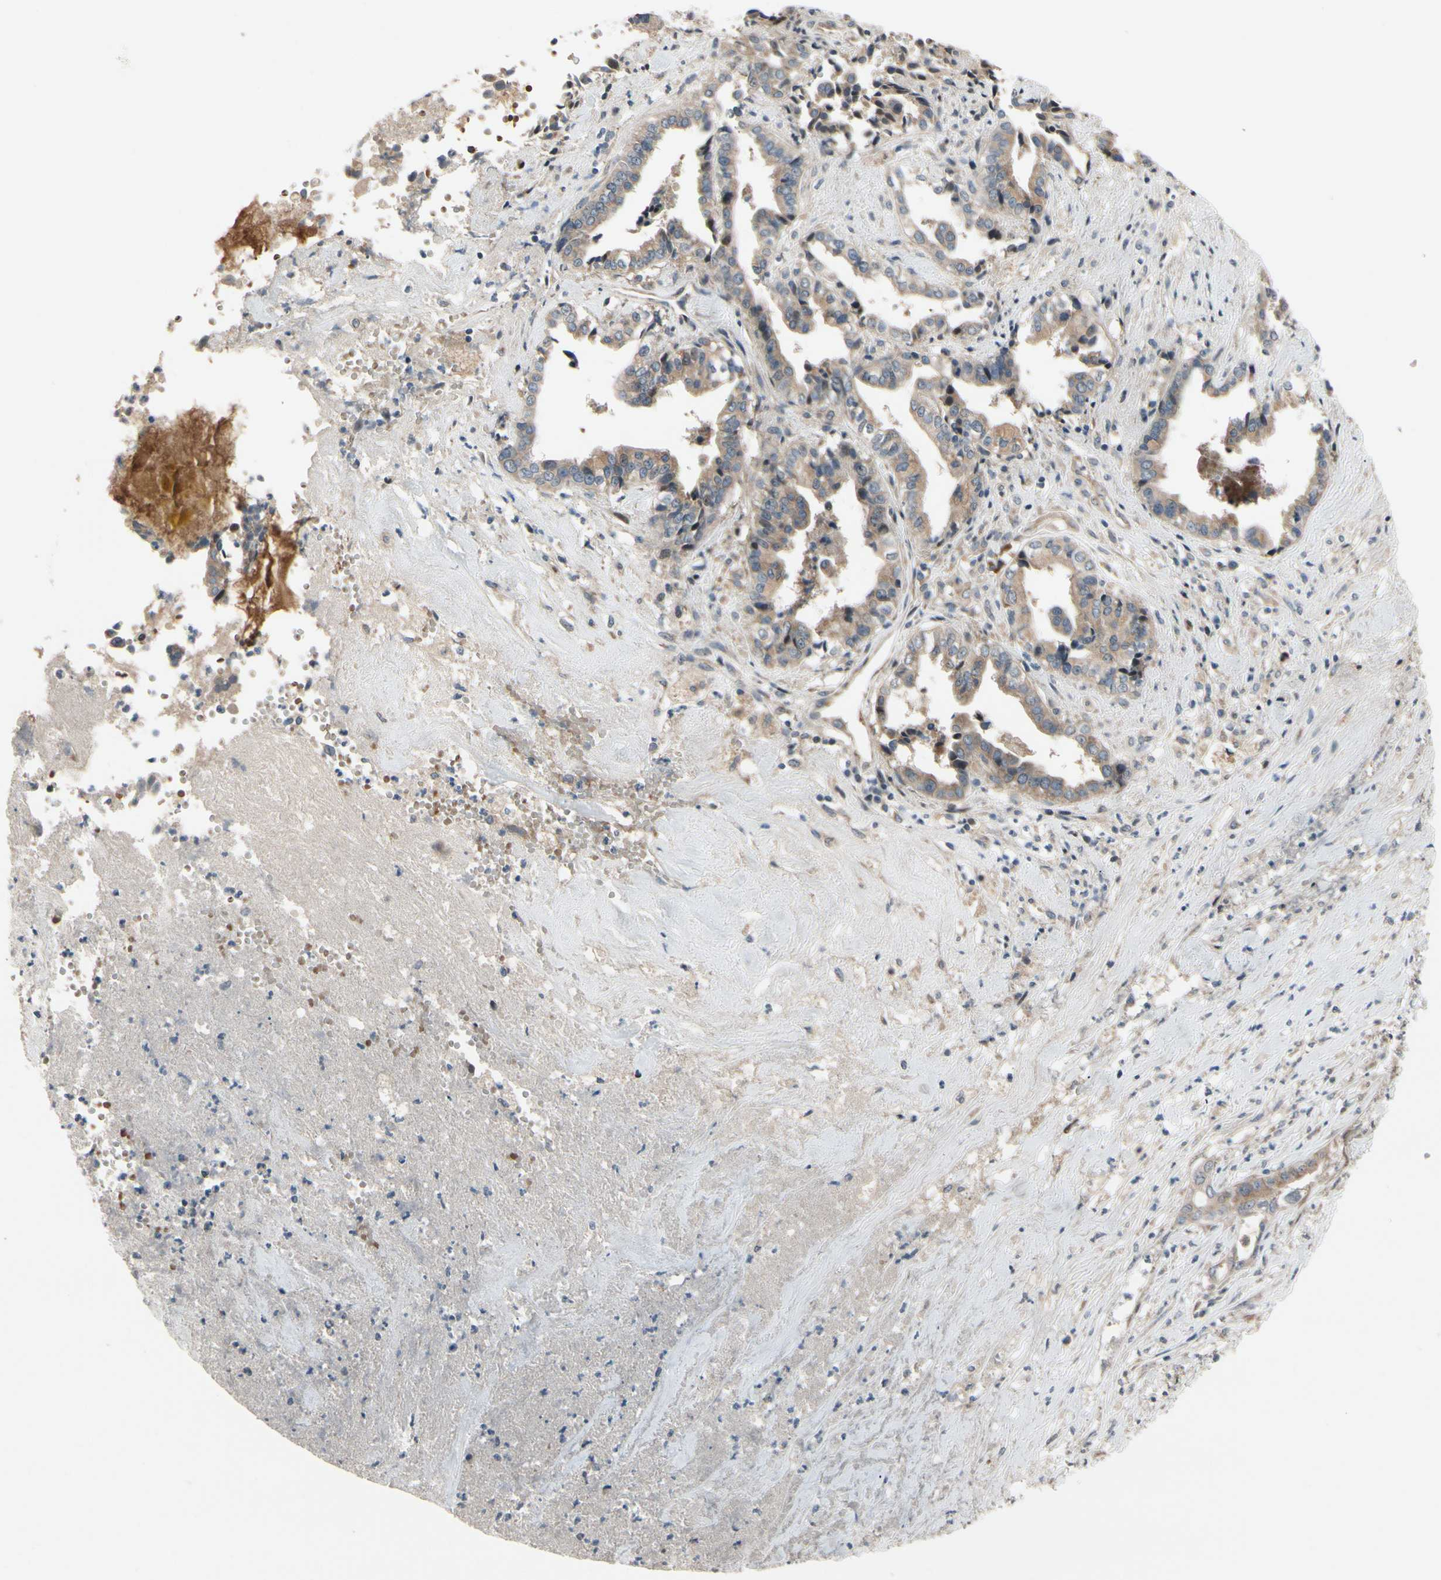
{"staining": {"intensity": "weak", "quantity": ">75%", "location": "cytoplasmic/membranous"}, "tissue": "liver cancer", "cell_type": "Tumor cells", "image_type": "cancer", "snomed": [{"axis": "morphology", "description": "Cholangiocarcinoma"}, {"axis": "topography", "description": "Liver"}], "caption": "Liver cholangiocarcinoma was stained to show a protein in brown. There is low levels of weak cytoplasmic/membranous positivity in about >75% of tumor cells.", "gene": "SNX29", "patient": {"sex": "female", "age": 61}}